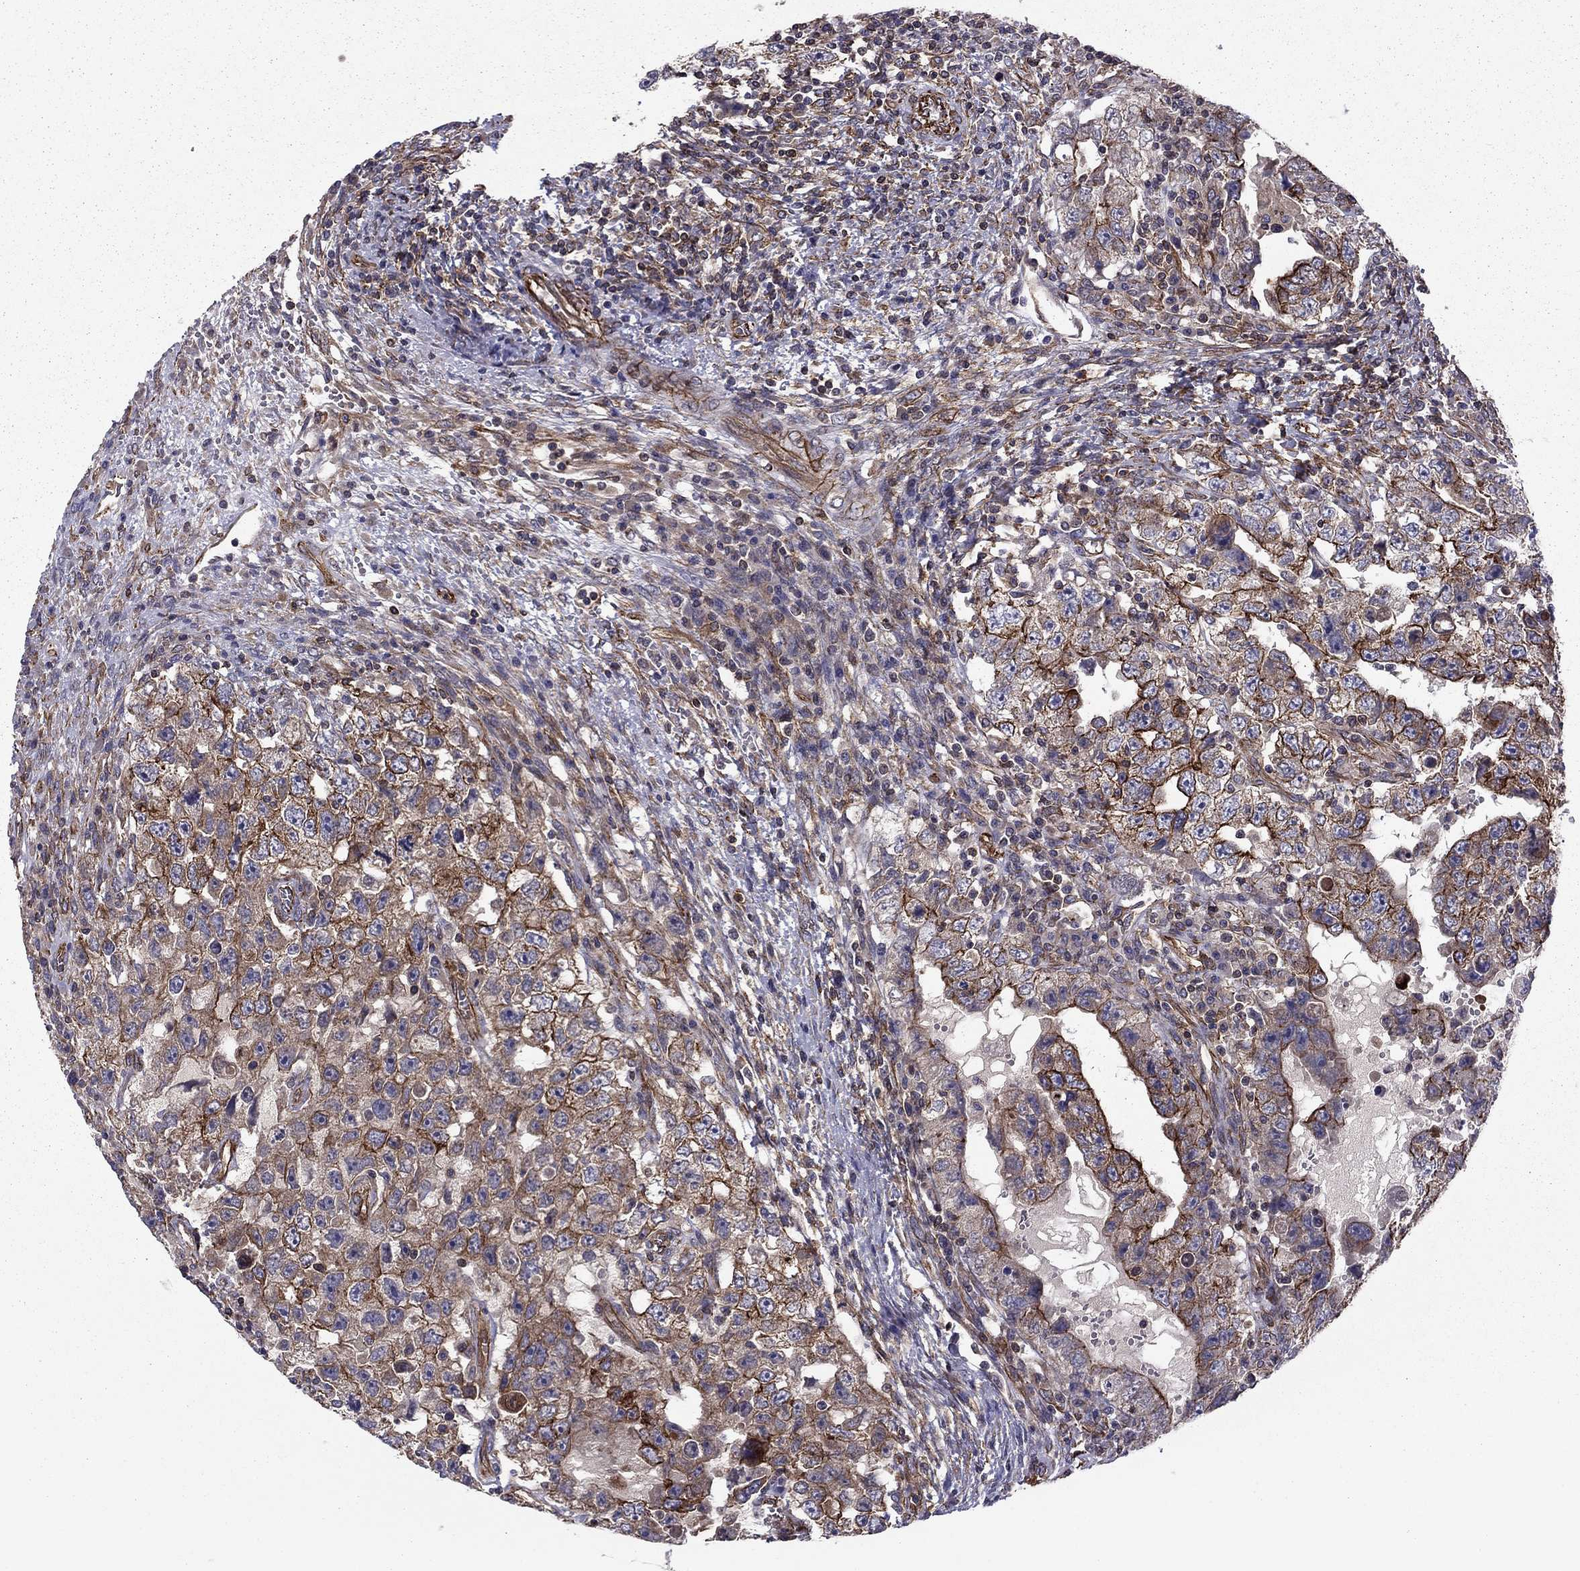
{"staining": {"intensity": "strong", "quantity": "25%-75%", "location": "cytoplasmic/membranous"}, "tissue": "testis cancer", "cell_type": "Tumor cells", "image_type": "cancer", "snomed": [{"axis": "morphology", "description": "Carcinoma, Embryonal, NOS"}, {"axis": "topography", "description": "Testis"}], "caption": "Testis cancer stained with DAB immunohistochemistry (IHC) exhibits high levels of strong cytoplasmic/membranous staining in about 25%-75% of tumor cells. The protein of interest is stained brown, and the nuclei are stained in blue (DAB (3,3'-diaminobenzidine) IHC with brightfield microscopy, high magnification).", "gene": "SHMT1", "patient": {"sex": "male", "age": 26}}